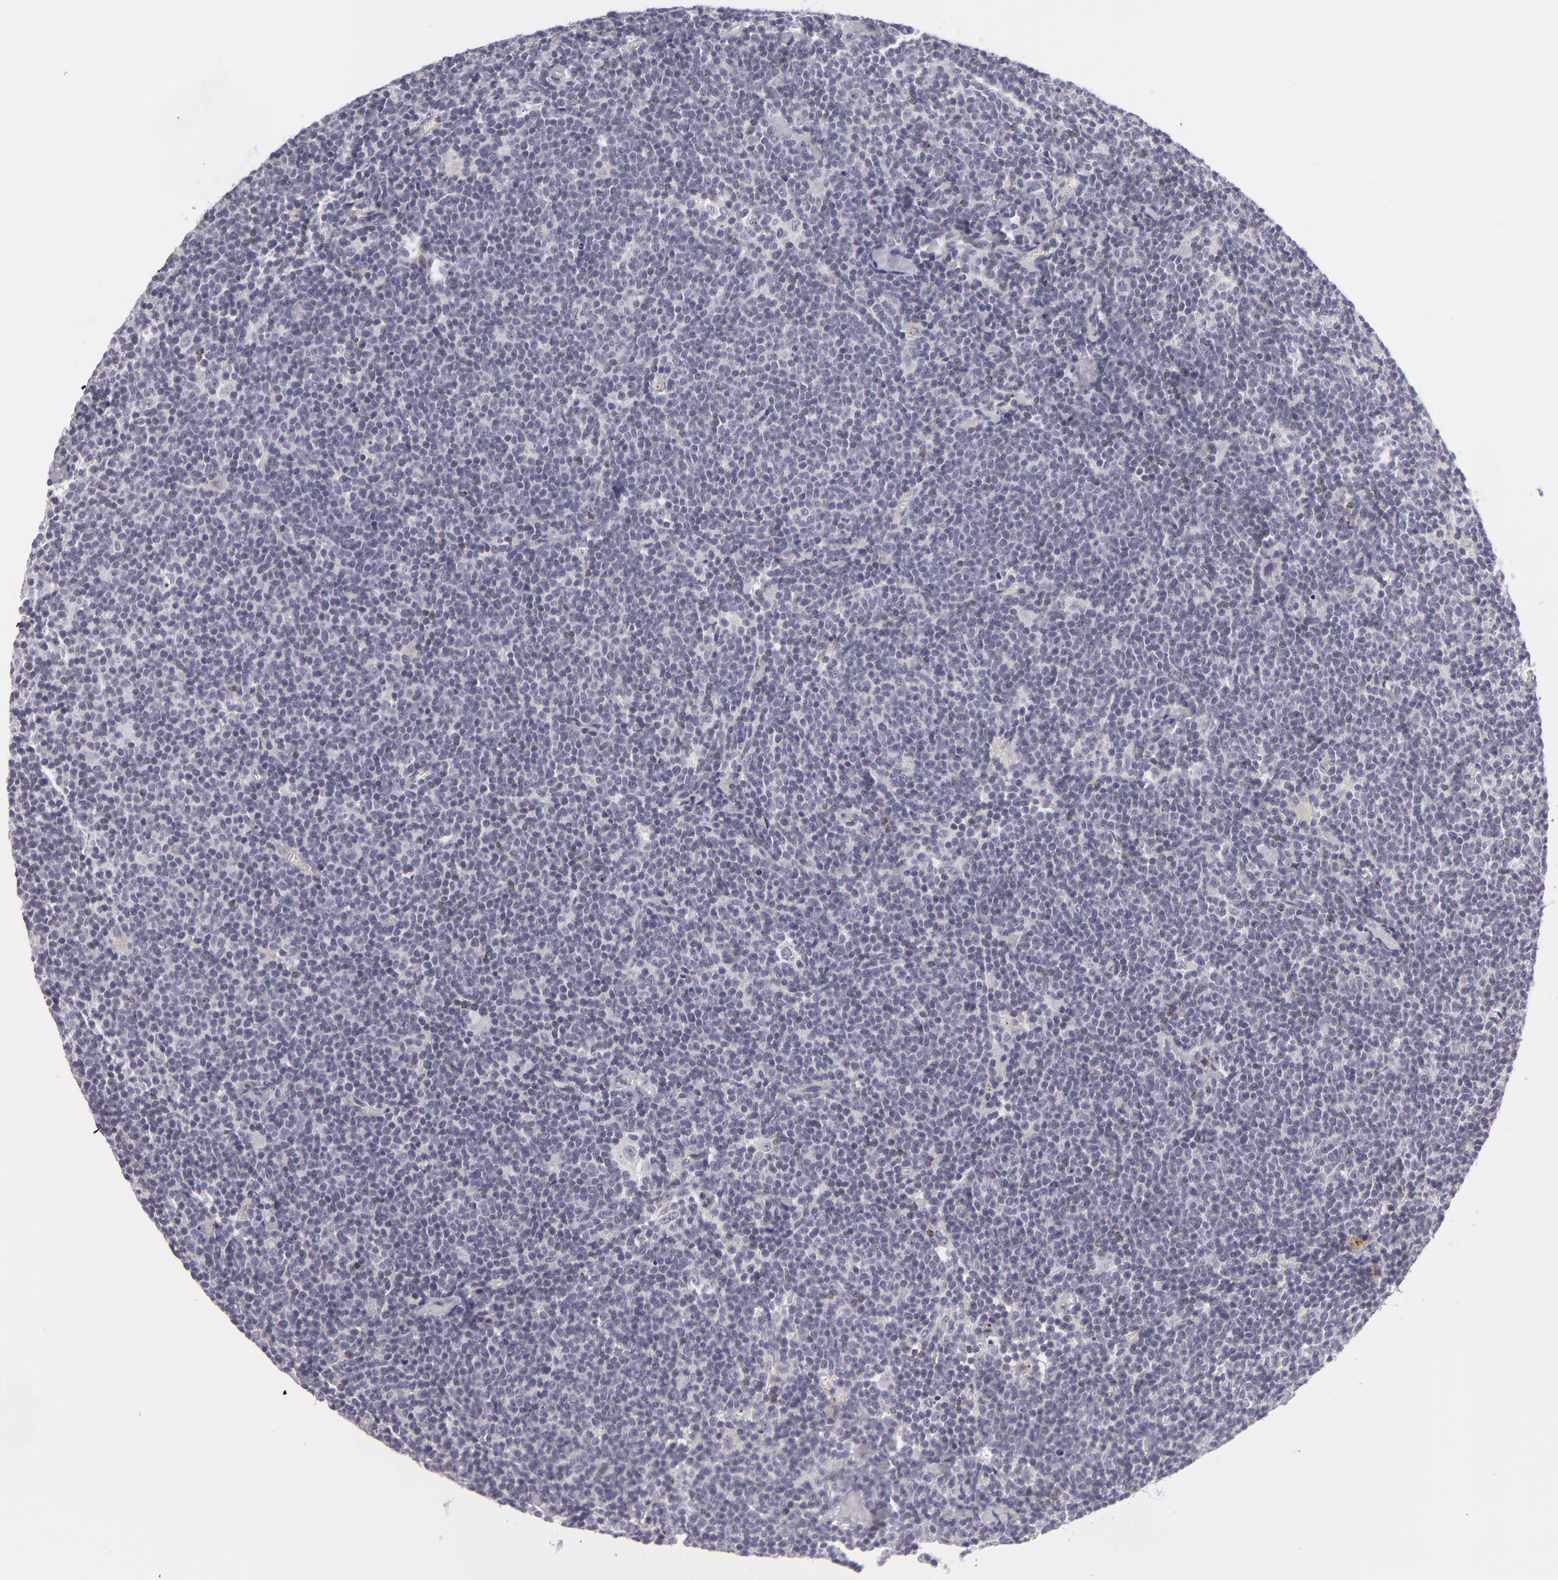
{"staining": {"intensity": "negative", "quantity": "none", "location": "none"}, "tissue": "lymphoma", "cell_type": "Tumor cells", "image_type": "cancer", "snomed": [{"axis": "morphology", "description": "Malignant lymphoma, non-Hodgkin's type, Low grade"}, {"axis": "topography", "description": "Lymph node"}], "caption": "The immunohistochemistry micrograph has no significant expression in tumor cells of lymphoma tissue.", "gene": "CTNNB1", "patient": {"sex": "male", "age": 65}}